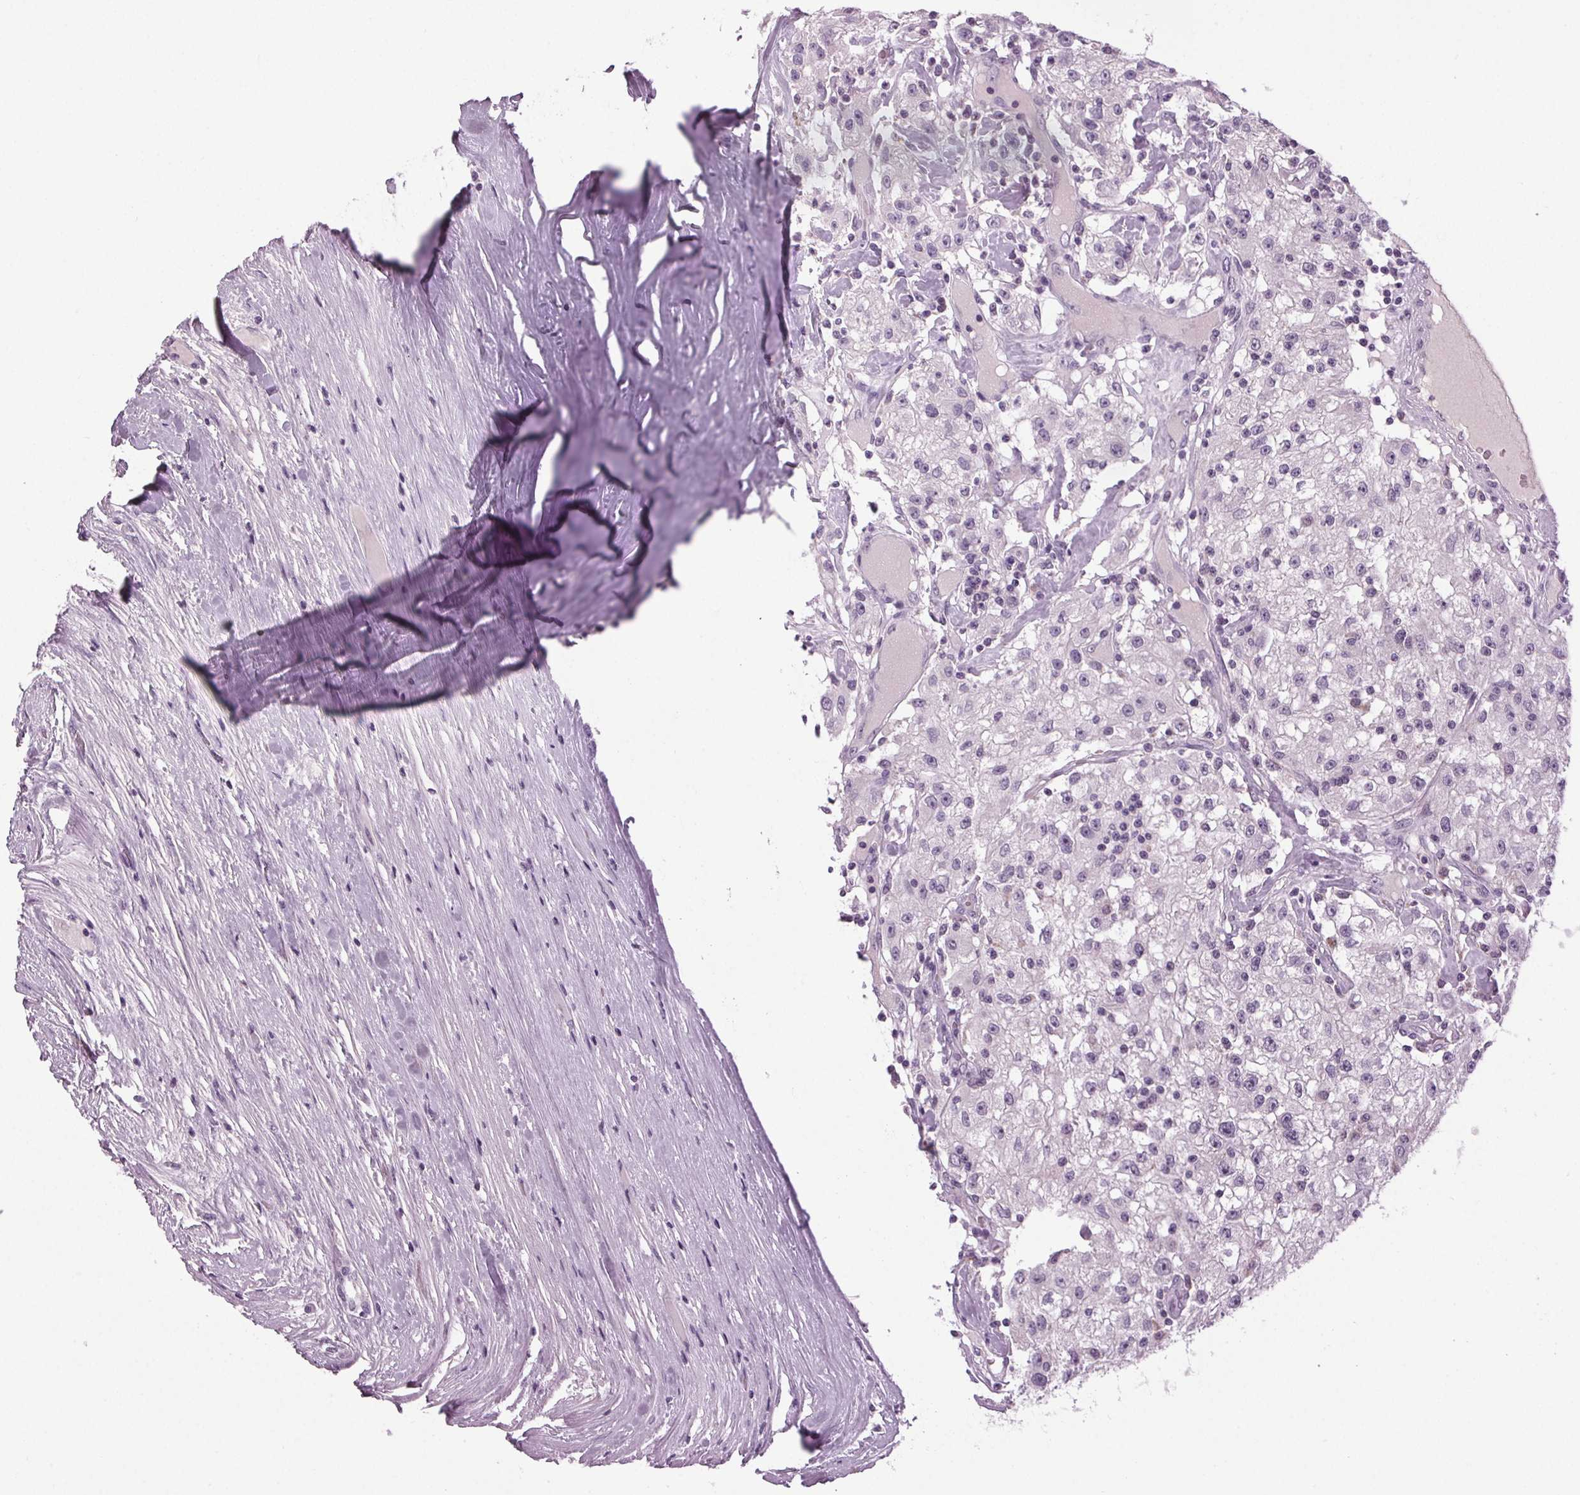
{"staining": {"intensity": "negative", "quantity": "none", "location": "none"}, "tissue": "renal cancer", "cell_type": "Tumor cells", "image_type": "cancer", "snomed": [{"axis": "morphology", "description": "Adenocarcinoma, NOS"}, {"axis": "topography", "description": "Kidney"}], "caption": "Tumor cells are negative for brown protein staining in renal cancer (adenocarcinoma).", "gene": "DNAH12", "patient": {"sex": "female", "age": 67}}